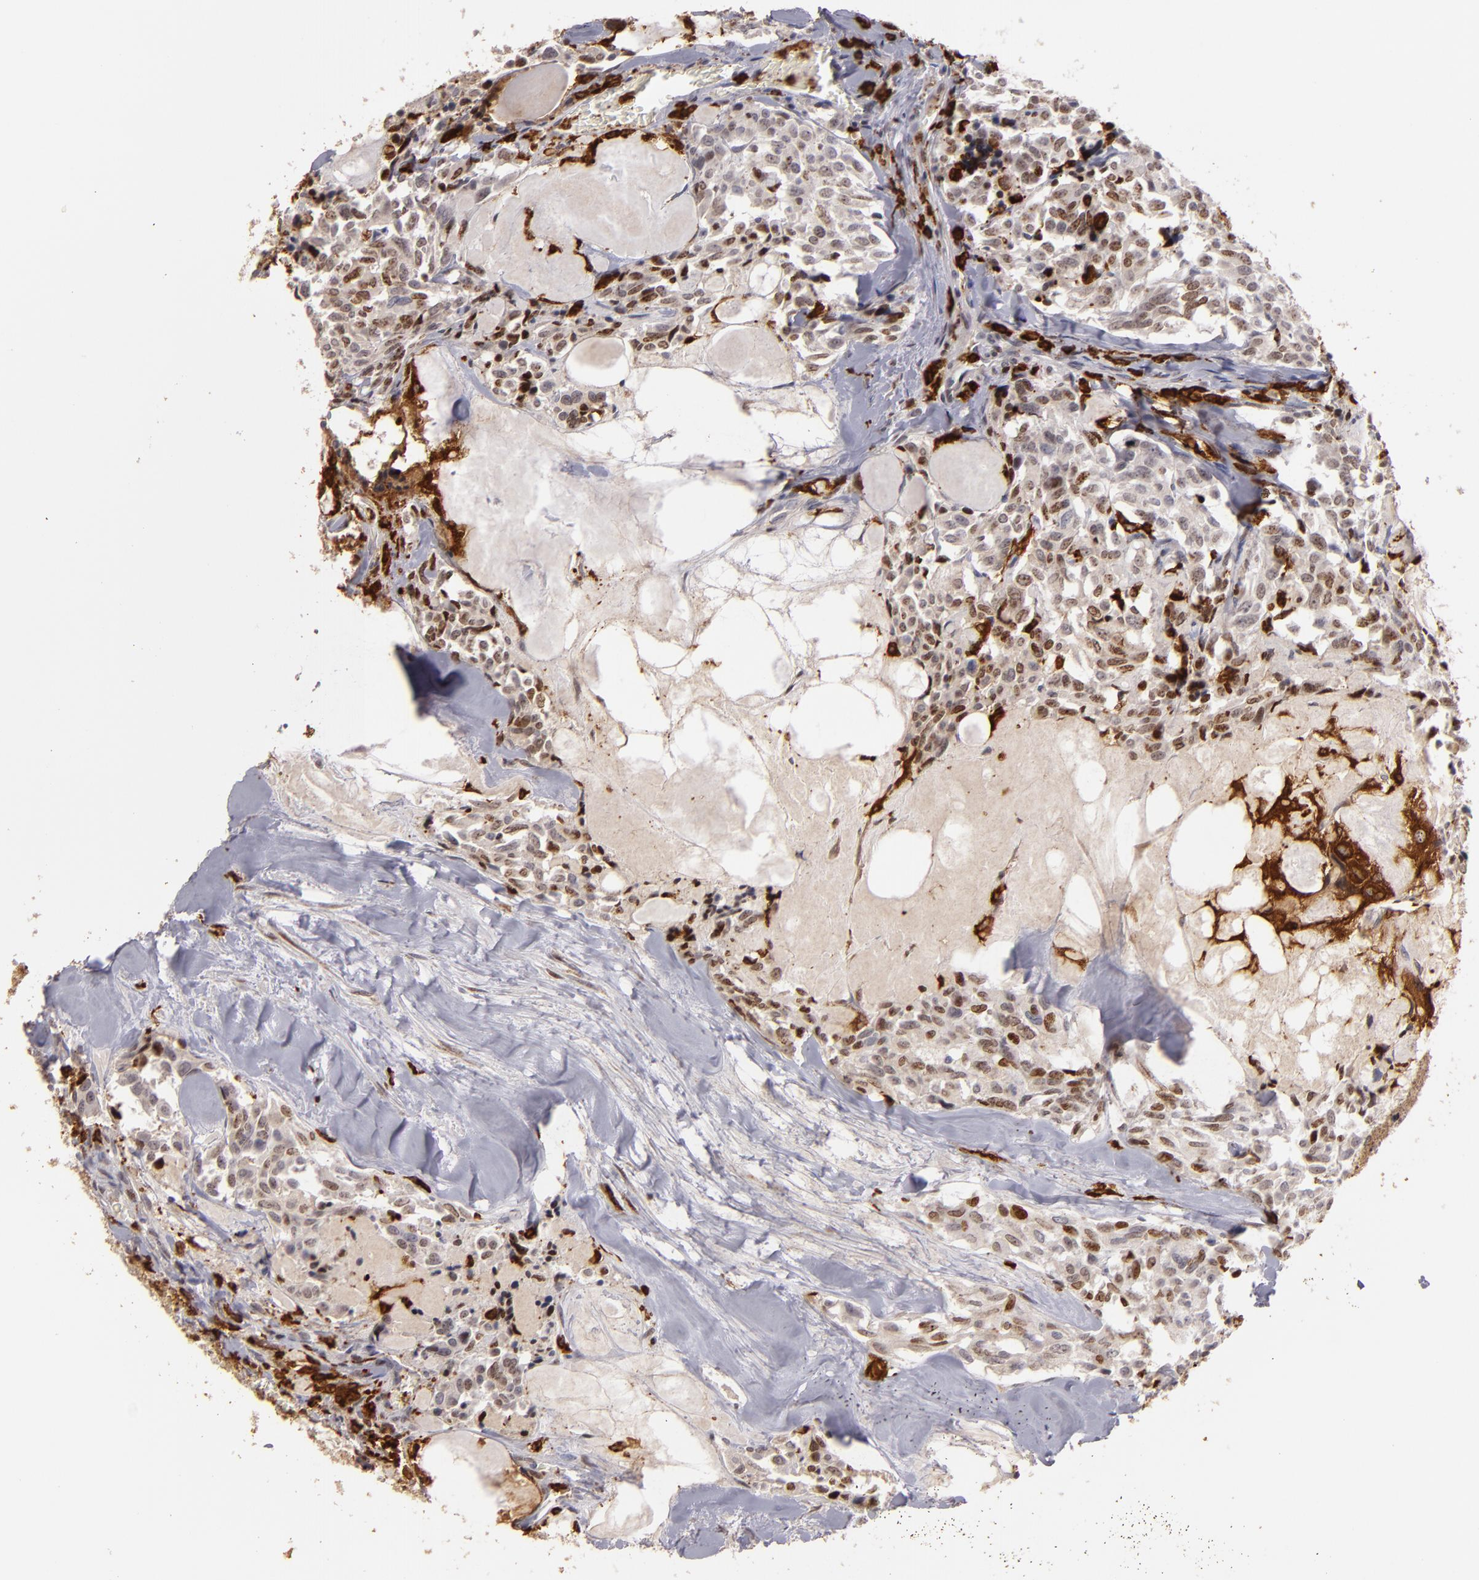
{"staining": {"intensity": "moderate", "quantity": "25%-75%", "location": "nuclear"}, "tissue": "thyroid cancer", "cell_type": "Tumor cells", "image_type": "cancer", "snomed": [{"axis": "morphology", "description": "Carcinoma, NOS"}, {"axis": "morphology", "description": "Carcinoid, malignant, NOS"}, {"axis": "topography", "description": "Thyroid gland"}], "caption": "Immunohistochemistry micrograph of human thyroid carcinoma stained for a protein (brown), which shows medium levels of moderate nuclear positivity in approximately 25%-75% of tumor cells.", "gene": "WAS", "patient": {"sex": "male", "age": 33}}